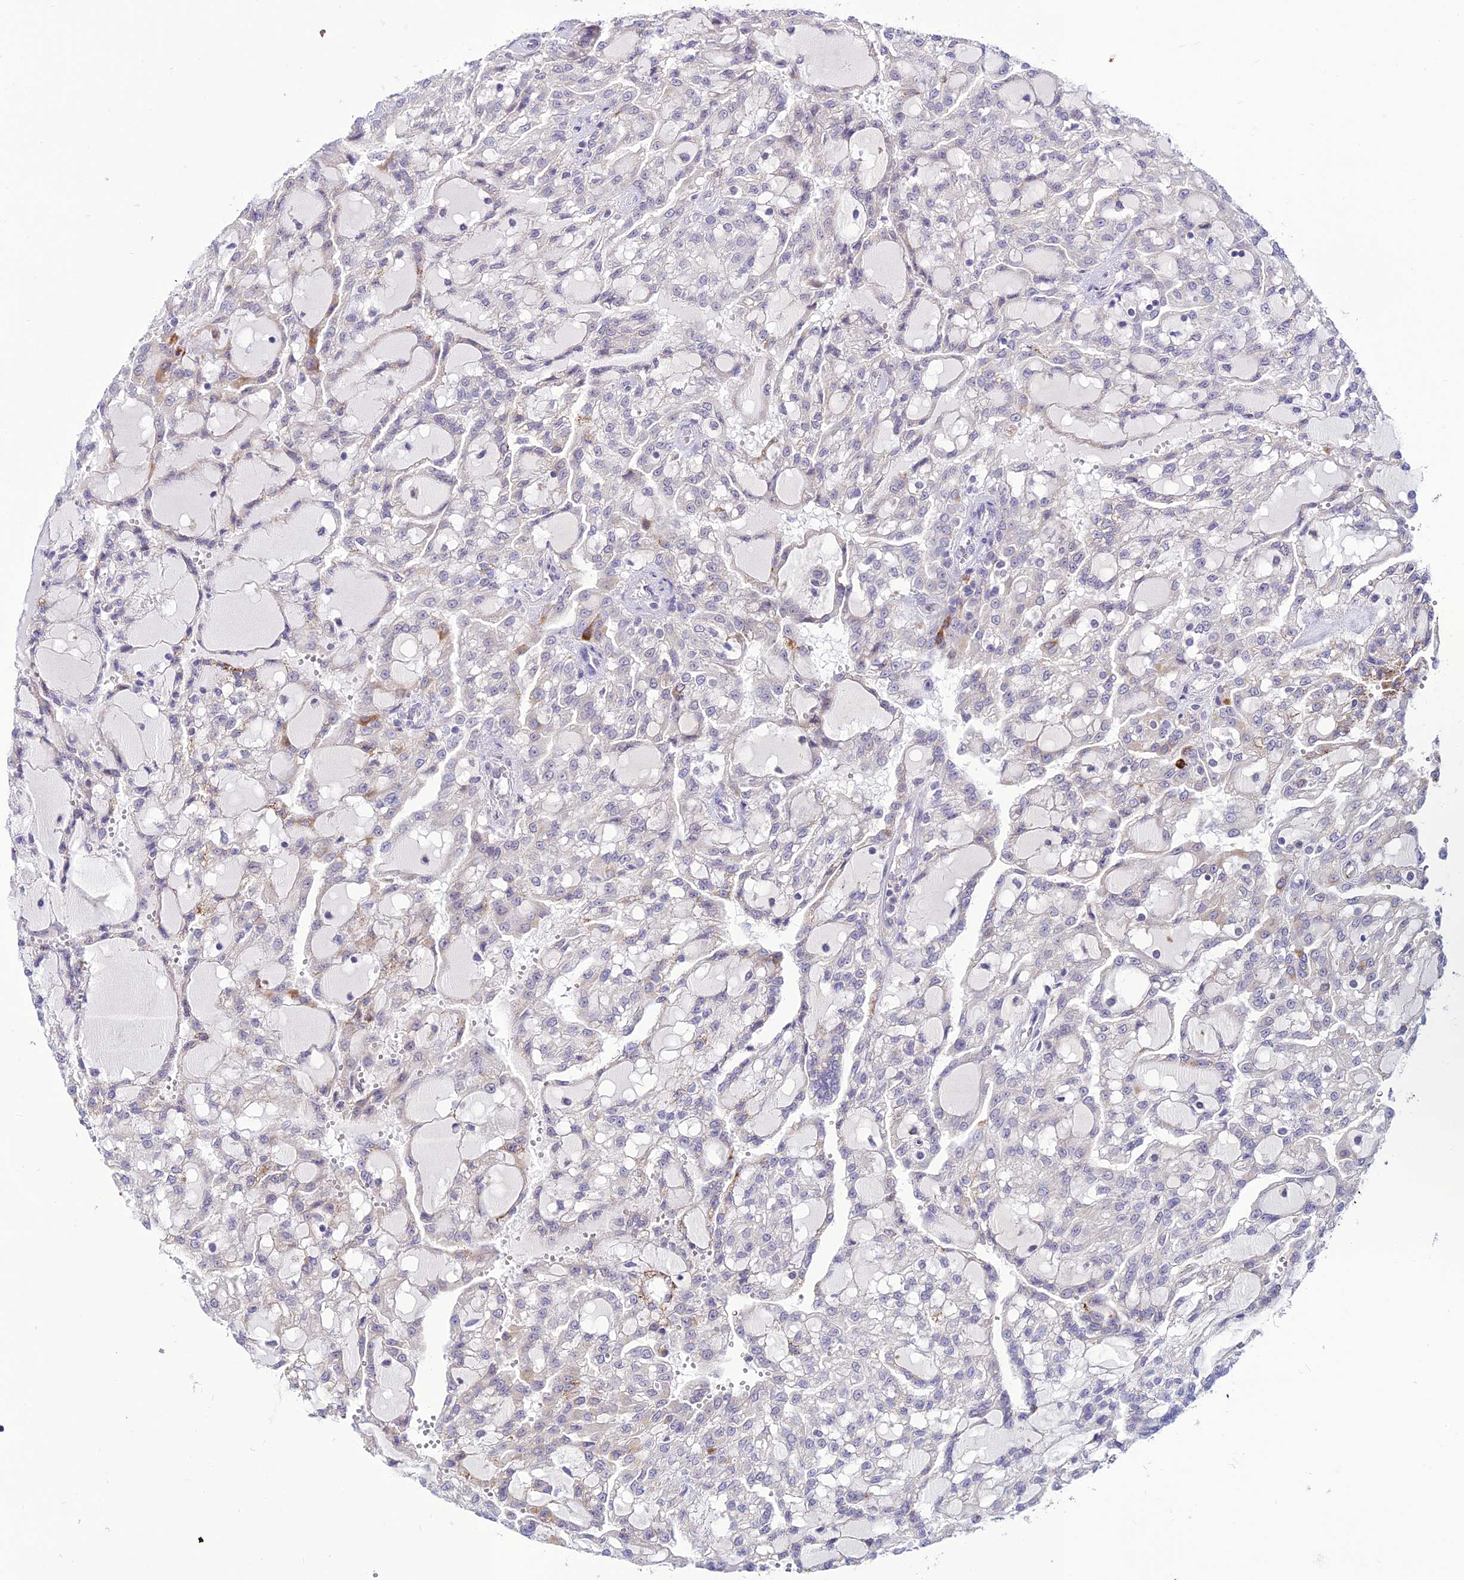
{"staining": {"intensity": "negative", "quantity": "none", "location": "none"}, "tissue": "renal cancer", "cell_type": "Tumor cells", "image_type": "cancer", "snomed": [{"axis": "morphology", "description": "Adenocarcinoma, NOS"}, {"axis": "topography", "description": "Kidney"}], "caption": "Renal cancer was stained to show a protein in brown. There is no significant positivity in tumor cells.", "gene": "C6orf163", "patient": {"sex": "male", "age": 63}}